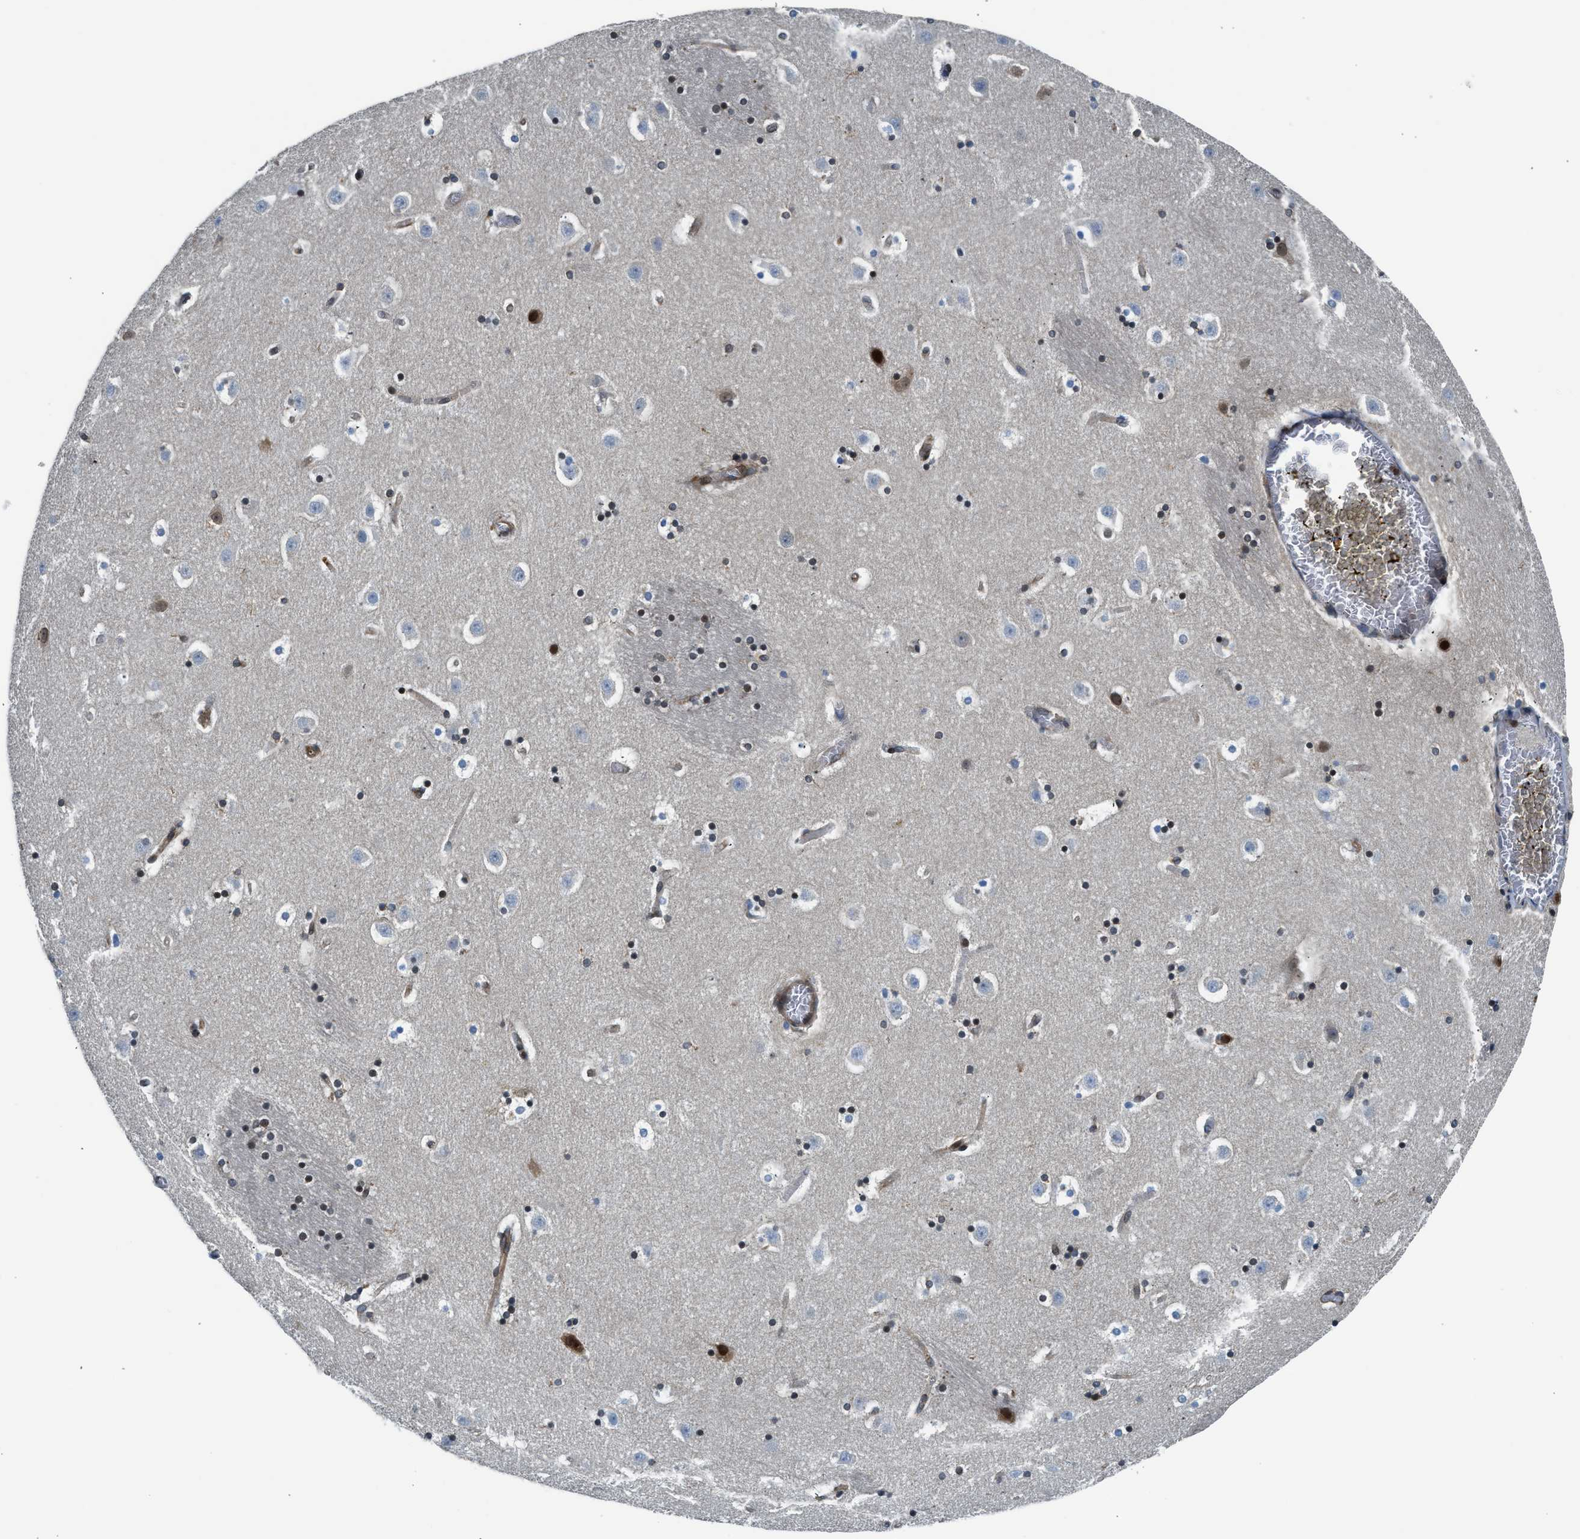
{"staining": {"intensity": "moderate", "quantity": "25%-75%", "location": "nuclear"}, "tissue": "caudate", "cell_type": "Glial cells", "image_type": "normal", "snomed": [{"axis": "morphology", "description": "Normal tissue, NOS"}, {"axis": "topography", "description": "Lateral ventricle wall"}], "caption": "Protein expression analysis of benign caudate displays moderate nuclear expression in approximately 25%-75% of glial cells. The staining was performed using DAB (3,3'-diaminobenzidine), with brown indicating positive protein expression. Nuclei are stained blue with hematoxylin.", "gene": "RETREG3", "patient": {"sex": "male", "age": 45}}